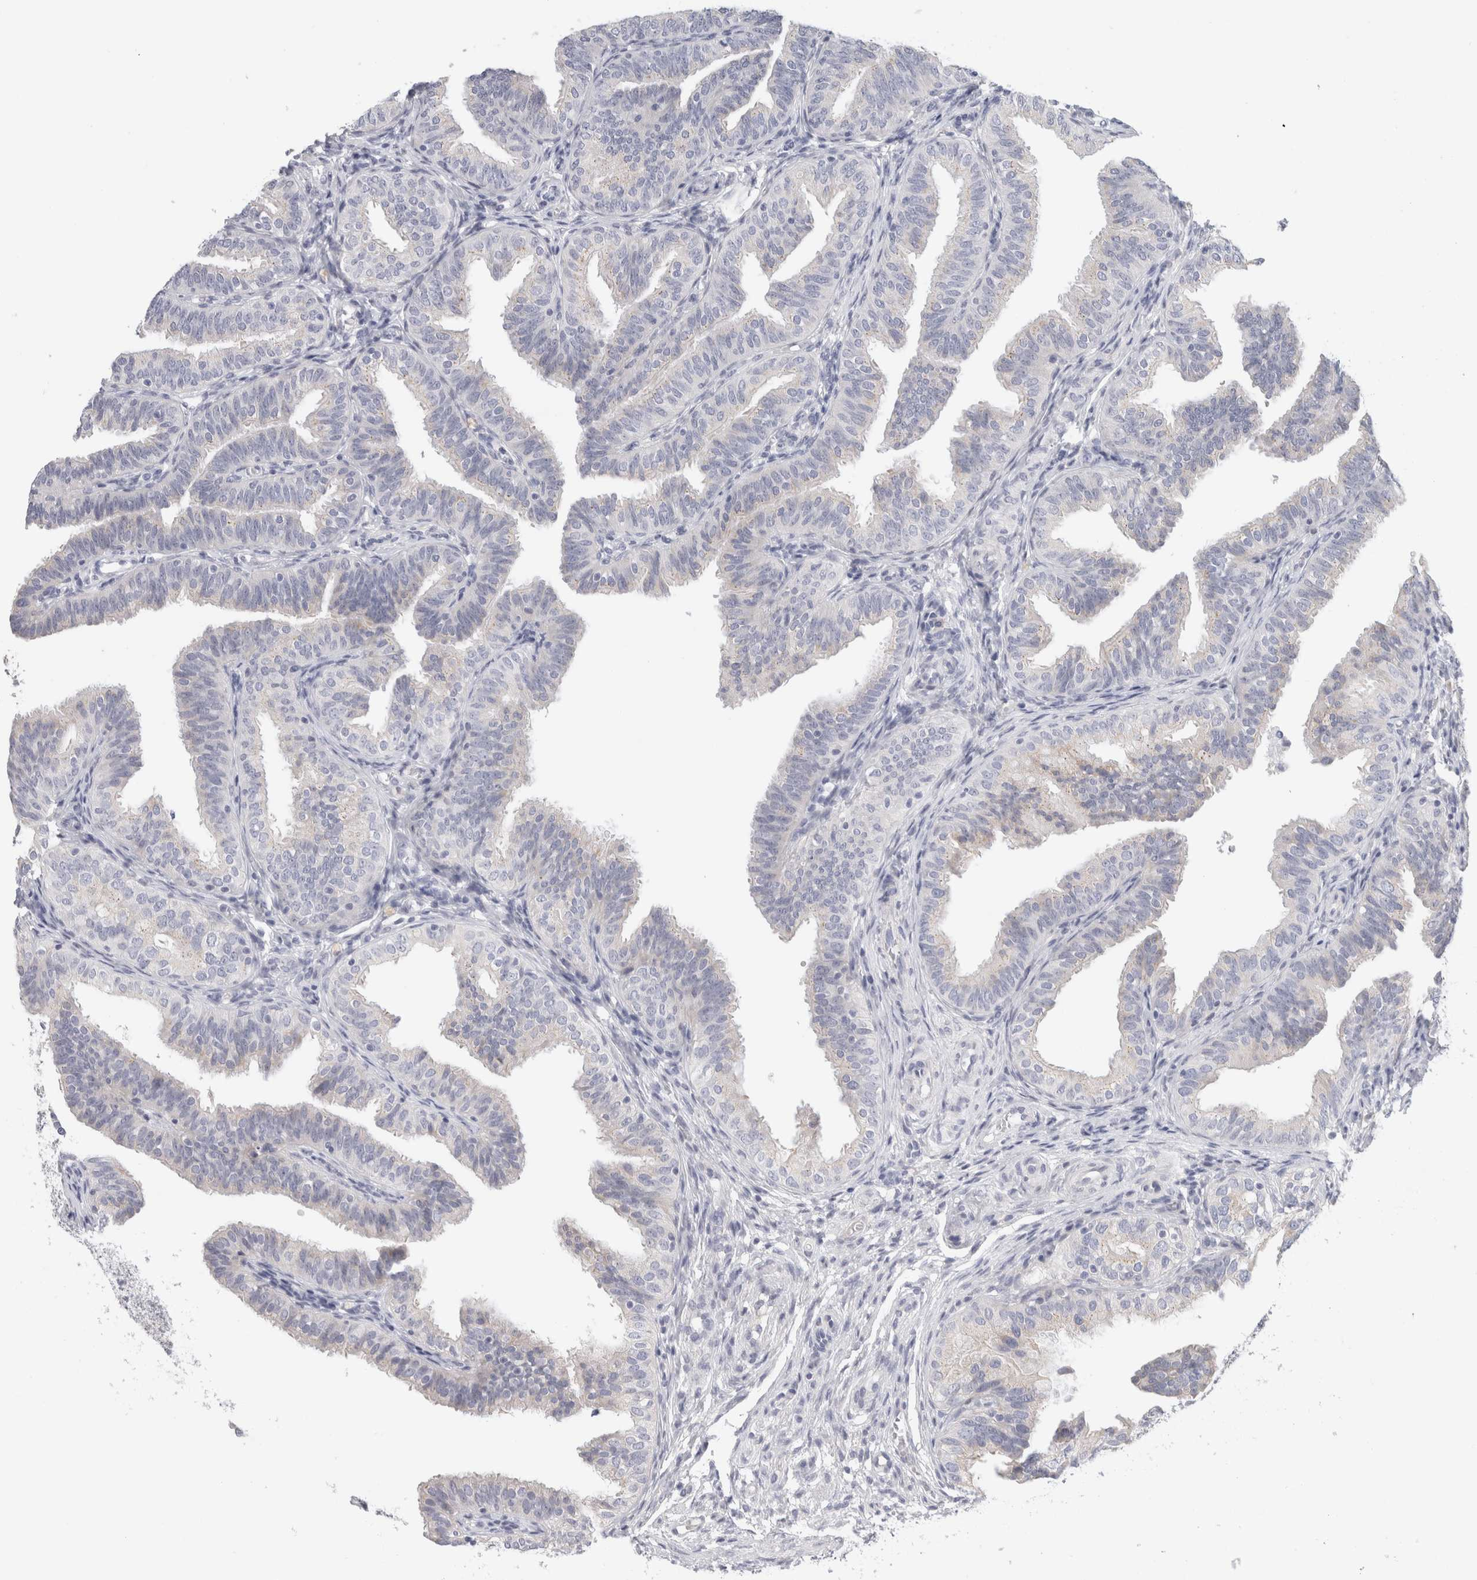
{"staining": {"intensity": "negative", "quantity": "none", "location": "none"}, "tissue": "fallopian tube", "cell_type": "Glandular cells", "image_type": "normal", "snomed": [{"axis": "morphology", "description": "Normal tissue, NOS"}, {"axis": "topography", "description": "Fallopian tube"}], "caption": "IHC photomicrograph of normal human fallopian tube stained for a protein (brown), which reveals no positivity in glandular cells.", "gene": "STK31", "patient": {"sex": "female", "age": 35}}